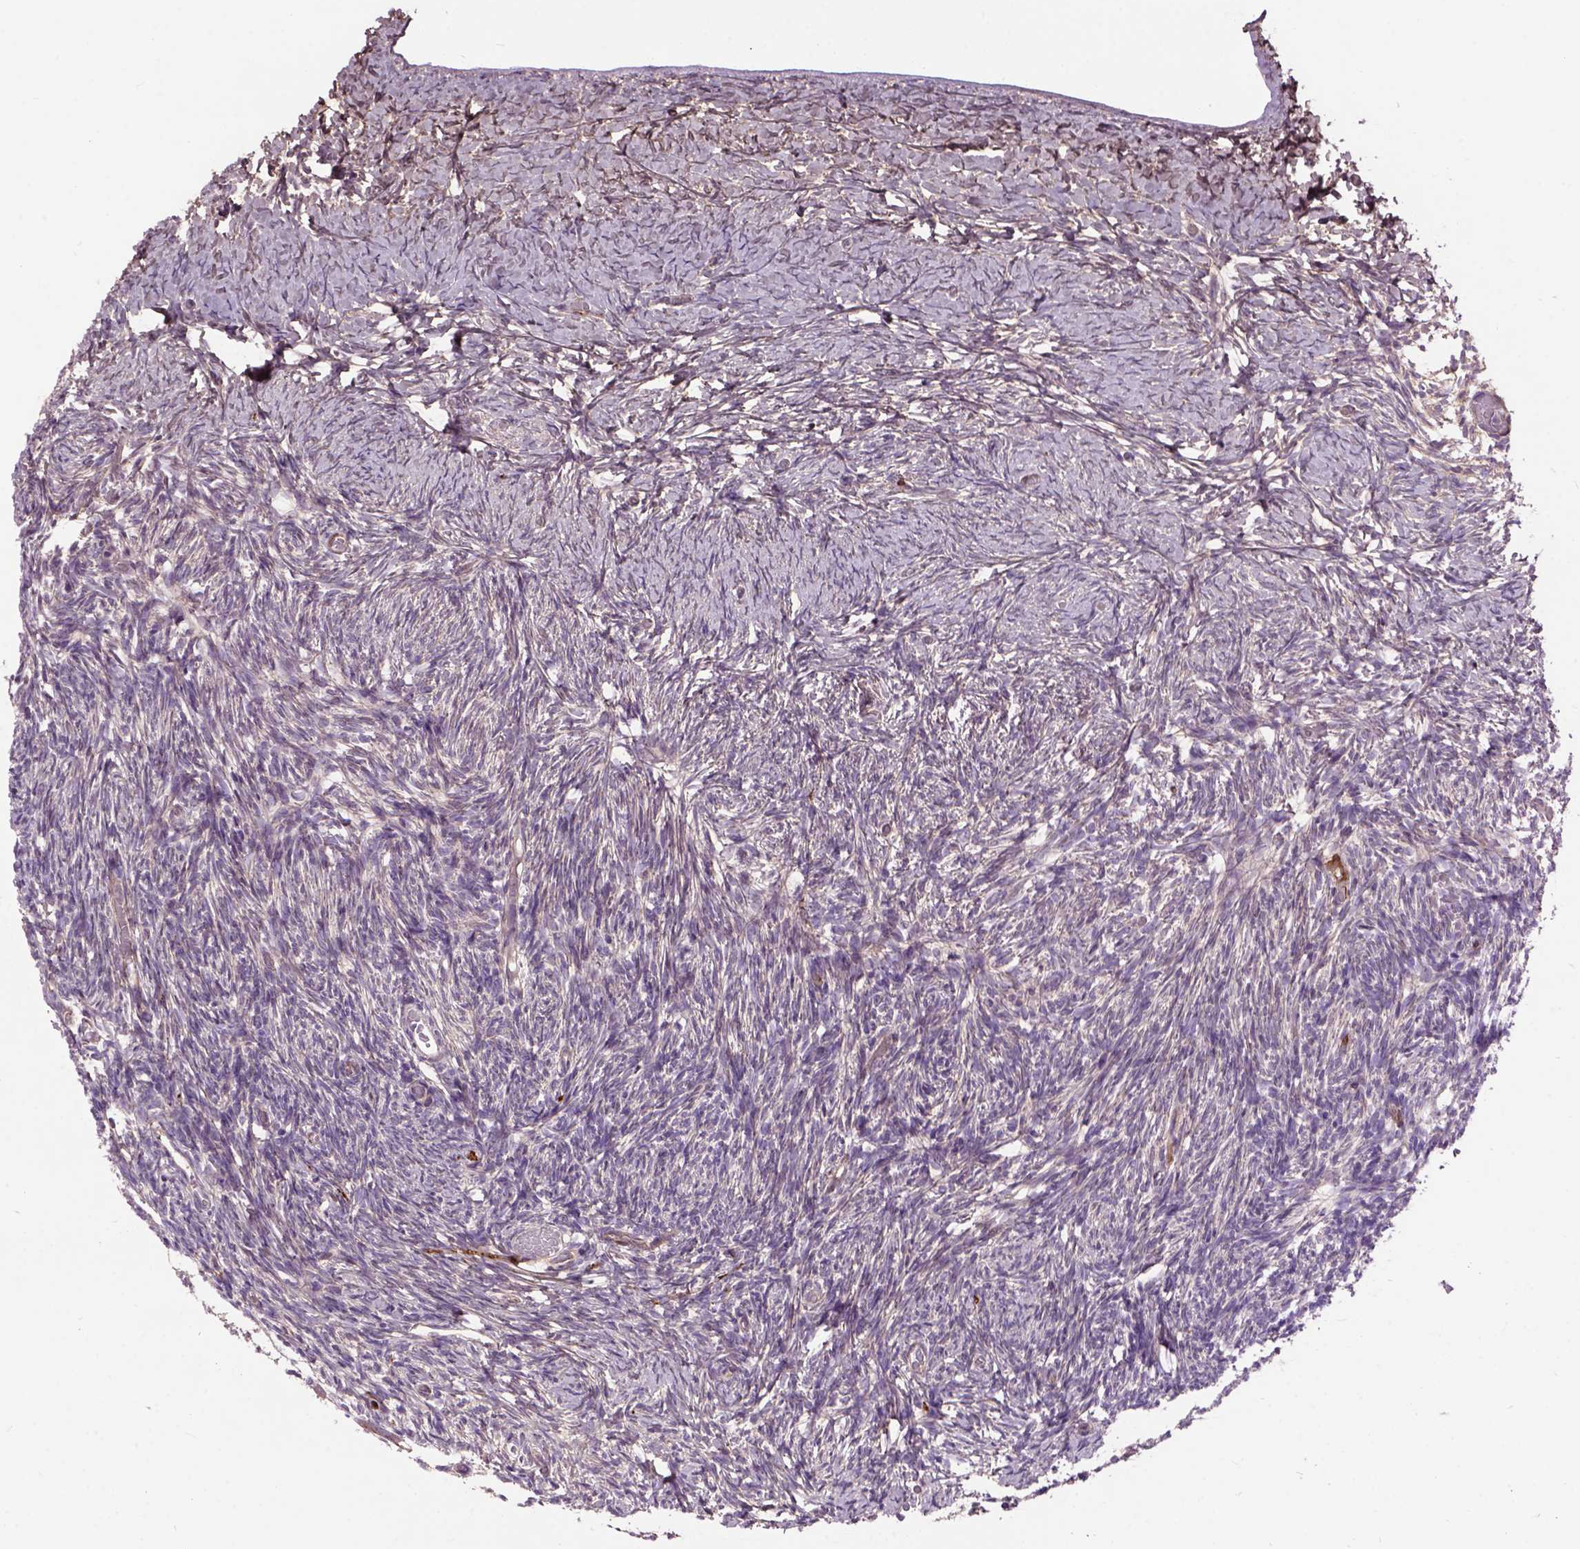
{"staining": {"intensity": "weak", "quantity": ">75%", "location": "cytoplasmic/membranous"}, "tissue": "ovary", "cell_type": "Follicle cells", "image_type": "normal", "snomed": [{"axis": "morphology", "description": "Normal tissue, NOS"}, {"axis": "topography", "description": "Ovary"}], "caption": "IHC histopathology image of unremarkable human ovary stained for a protein (brown), which demonstrates low levels of weak cytoplasmic/membranous expression in approximately >75% of follicle cells.", "gene": "MAPT", "patient": {"sex": "female", "age": 39}}